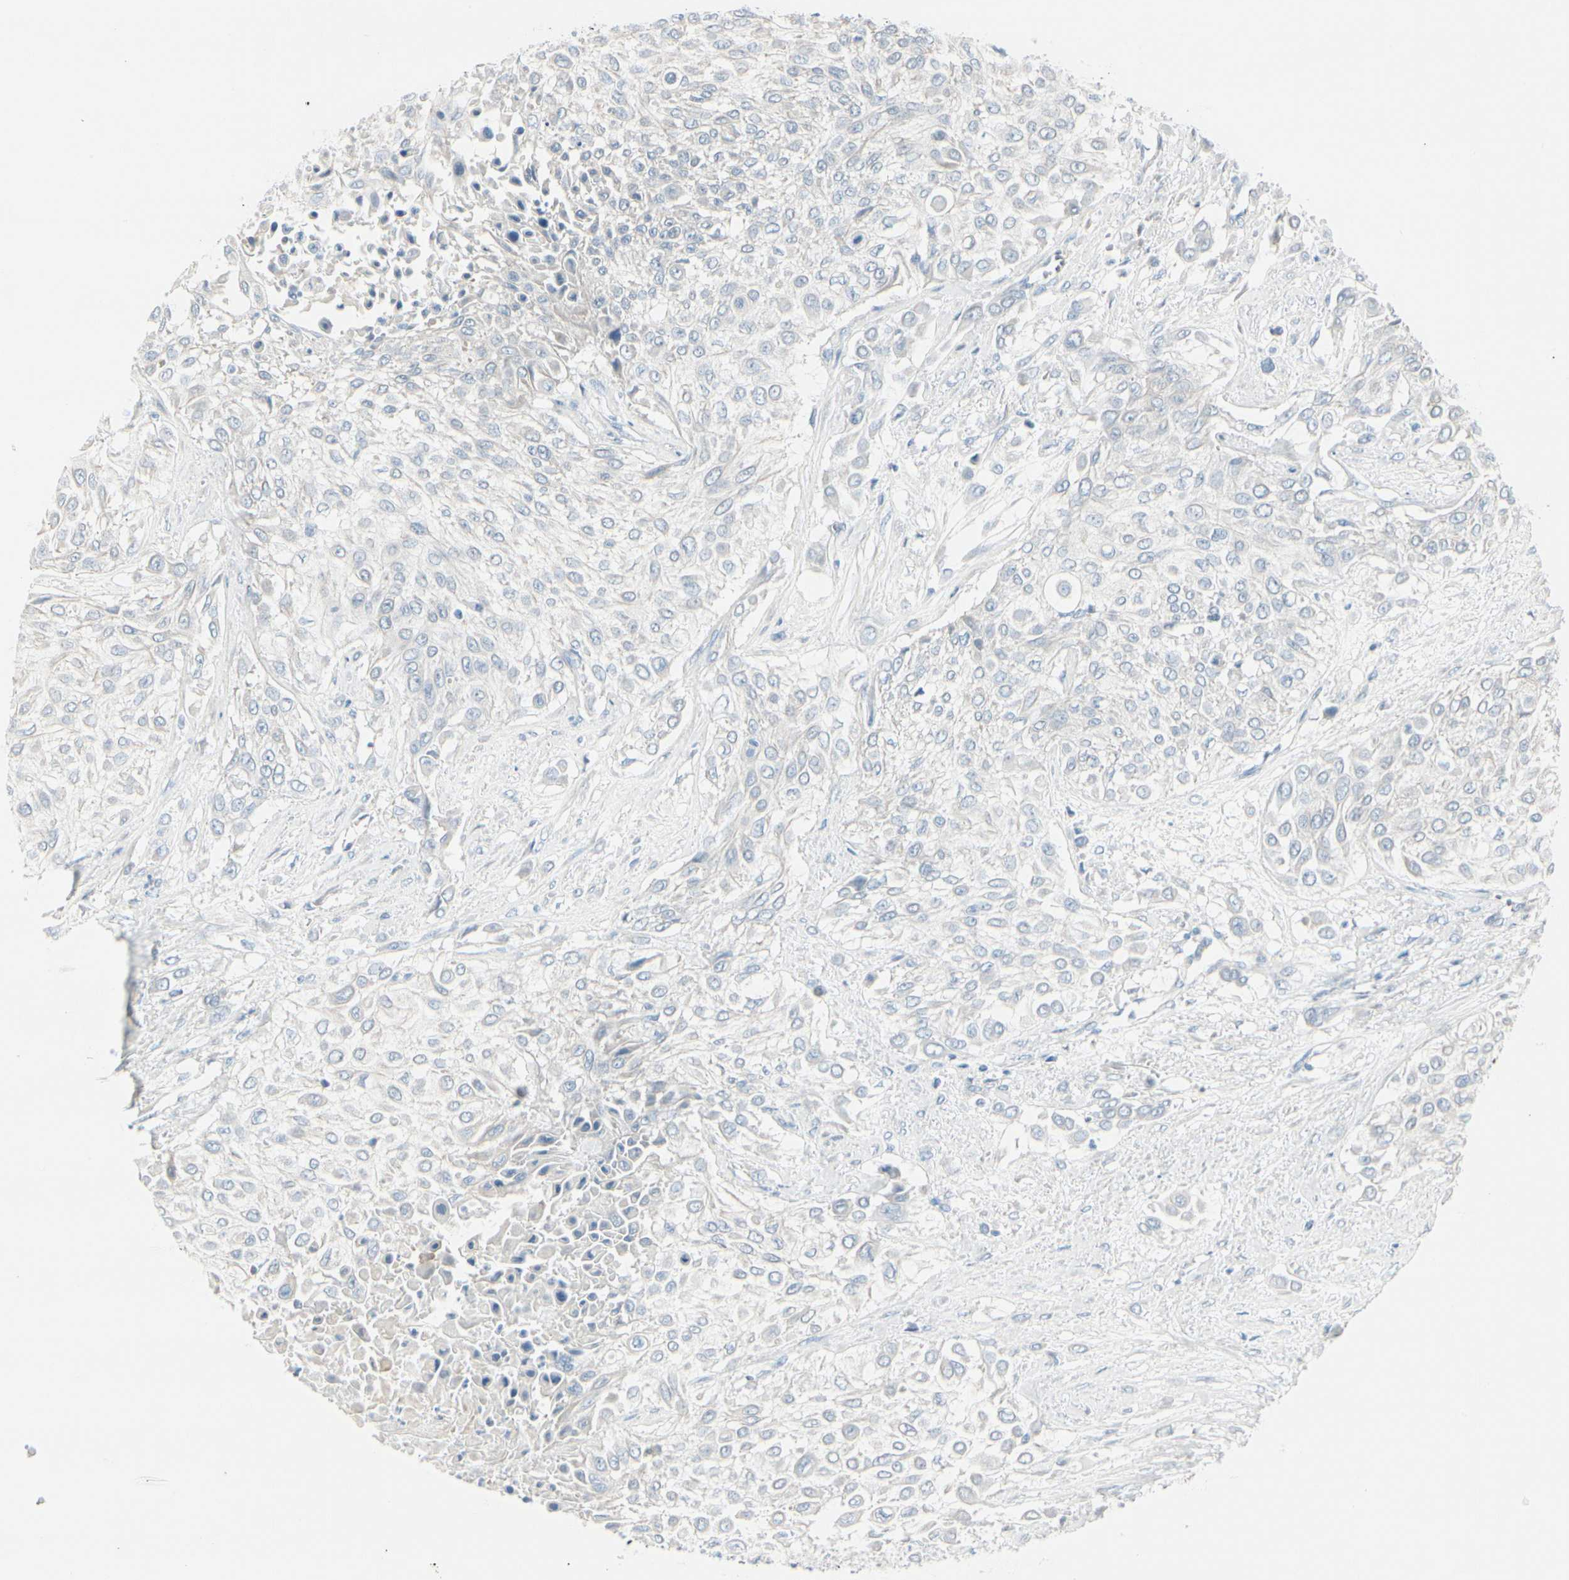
{"staining": {"intensity": "negative", "quantity": "none", "location": "none"}, "tissue": "urothelial cancer", "cell_type": "Tumor cells", "image_type": "cancer", "snomed": [{"axis": "morphology", "description": "Urothelial carcinoma, High grade"}, {"axis": "topography", "description": "Urinary bladder"}], "caption": "High power microscopy histopathology image of an immunohistochemistry (IHC) histopathology image of urothelial cancer, revealing no significant staining in tumor cells.", "gene": "CDHR5", "patient": {"sex": "male", "age": 57}}